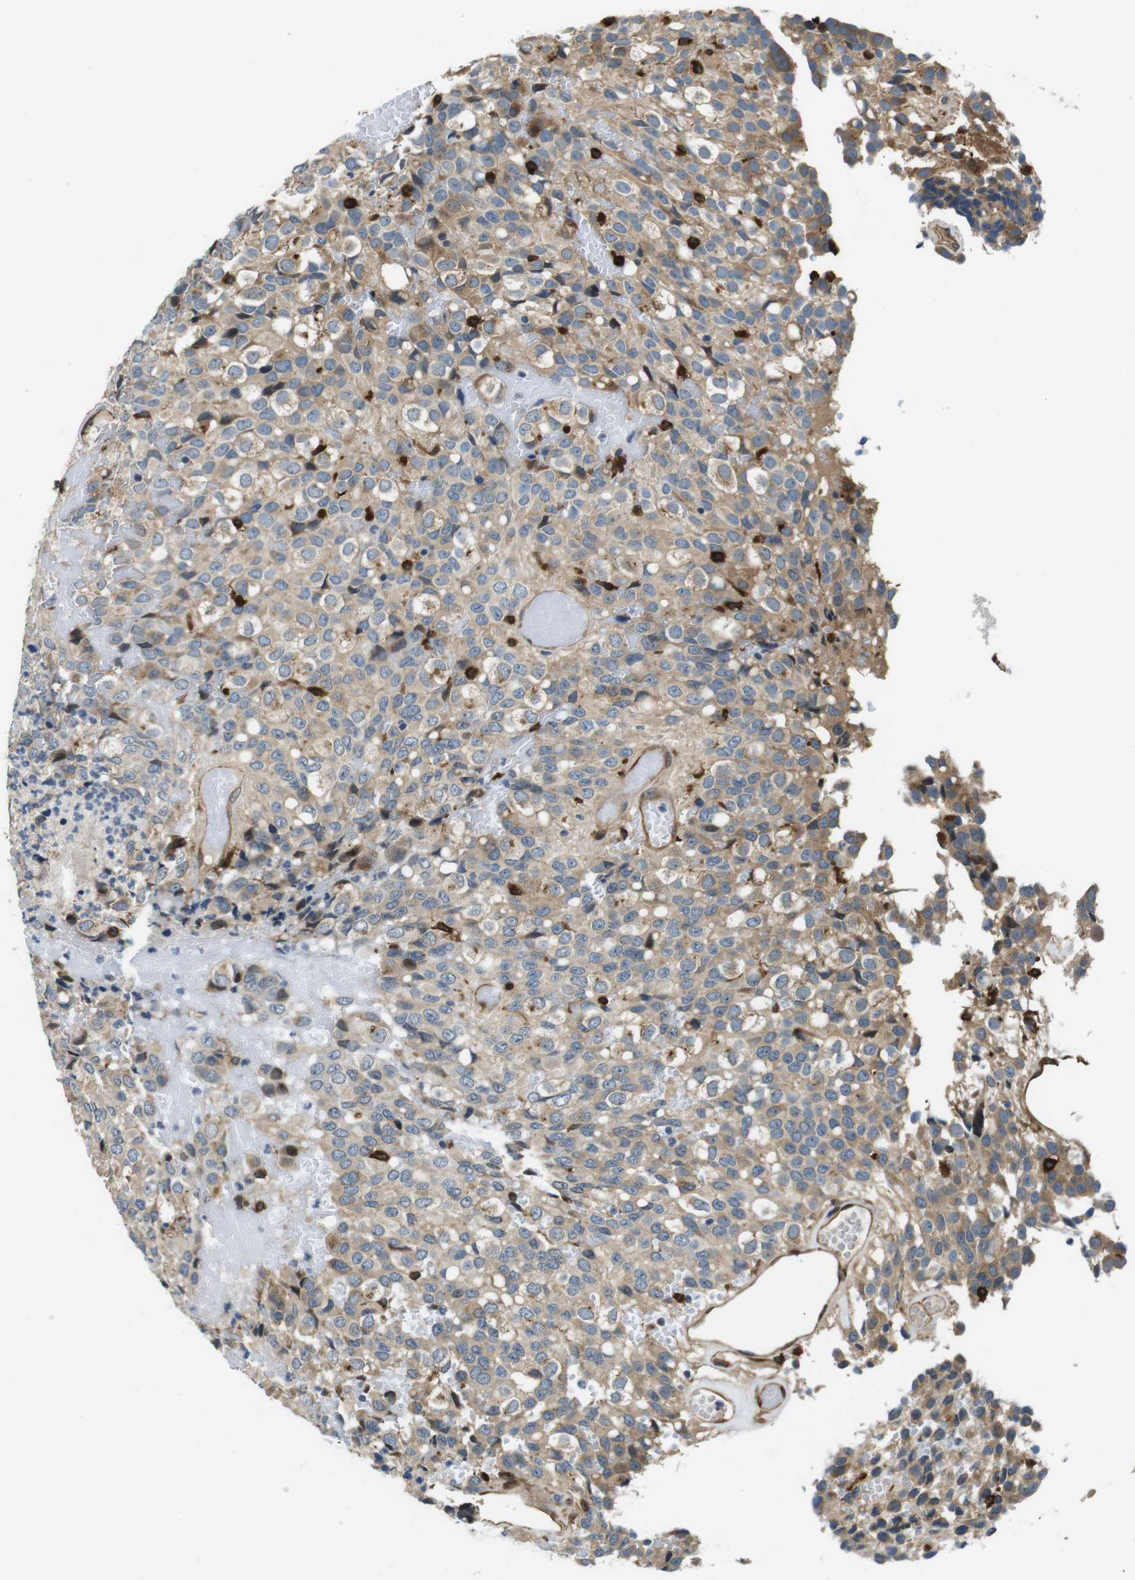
{"staining": {"intensity": "strong", "quantity": "<25%", "location": "cytoplasmic/membranous"}, "tissue": "glioma", "cell_type": "Tumor cells", "image_type": "cancer", "snomed": [{"axis": "morphology", "description": "Glioma, malignant, High grade"}, {"axis": "topography", "description": "Brain"}], "caption": "About <25% of tumor cells in glioma reveal strong cytoplasmic/membranous protein expression as visualized by brown immunohistochemical staining.", "gene": "PALD1", "patient": {"sex": "male", "age": 32}}